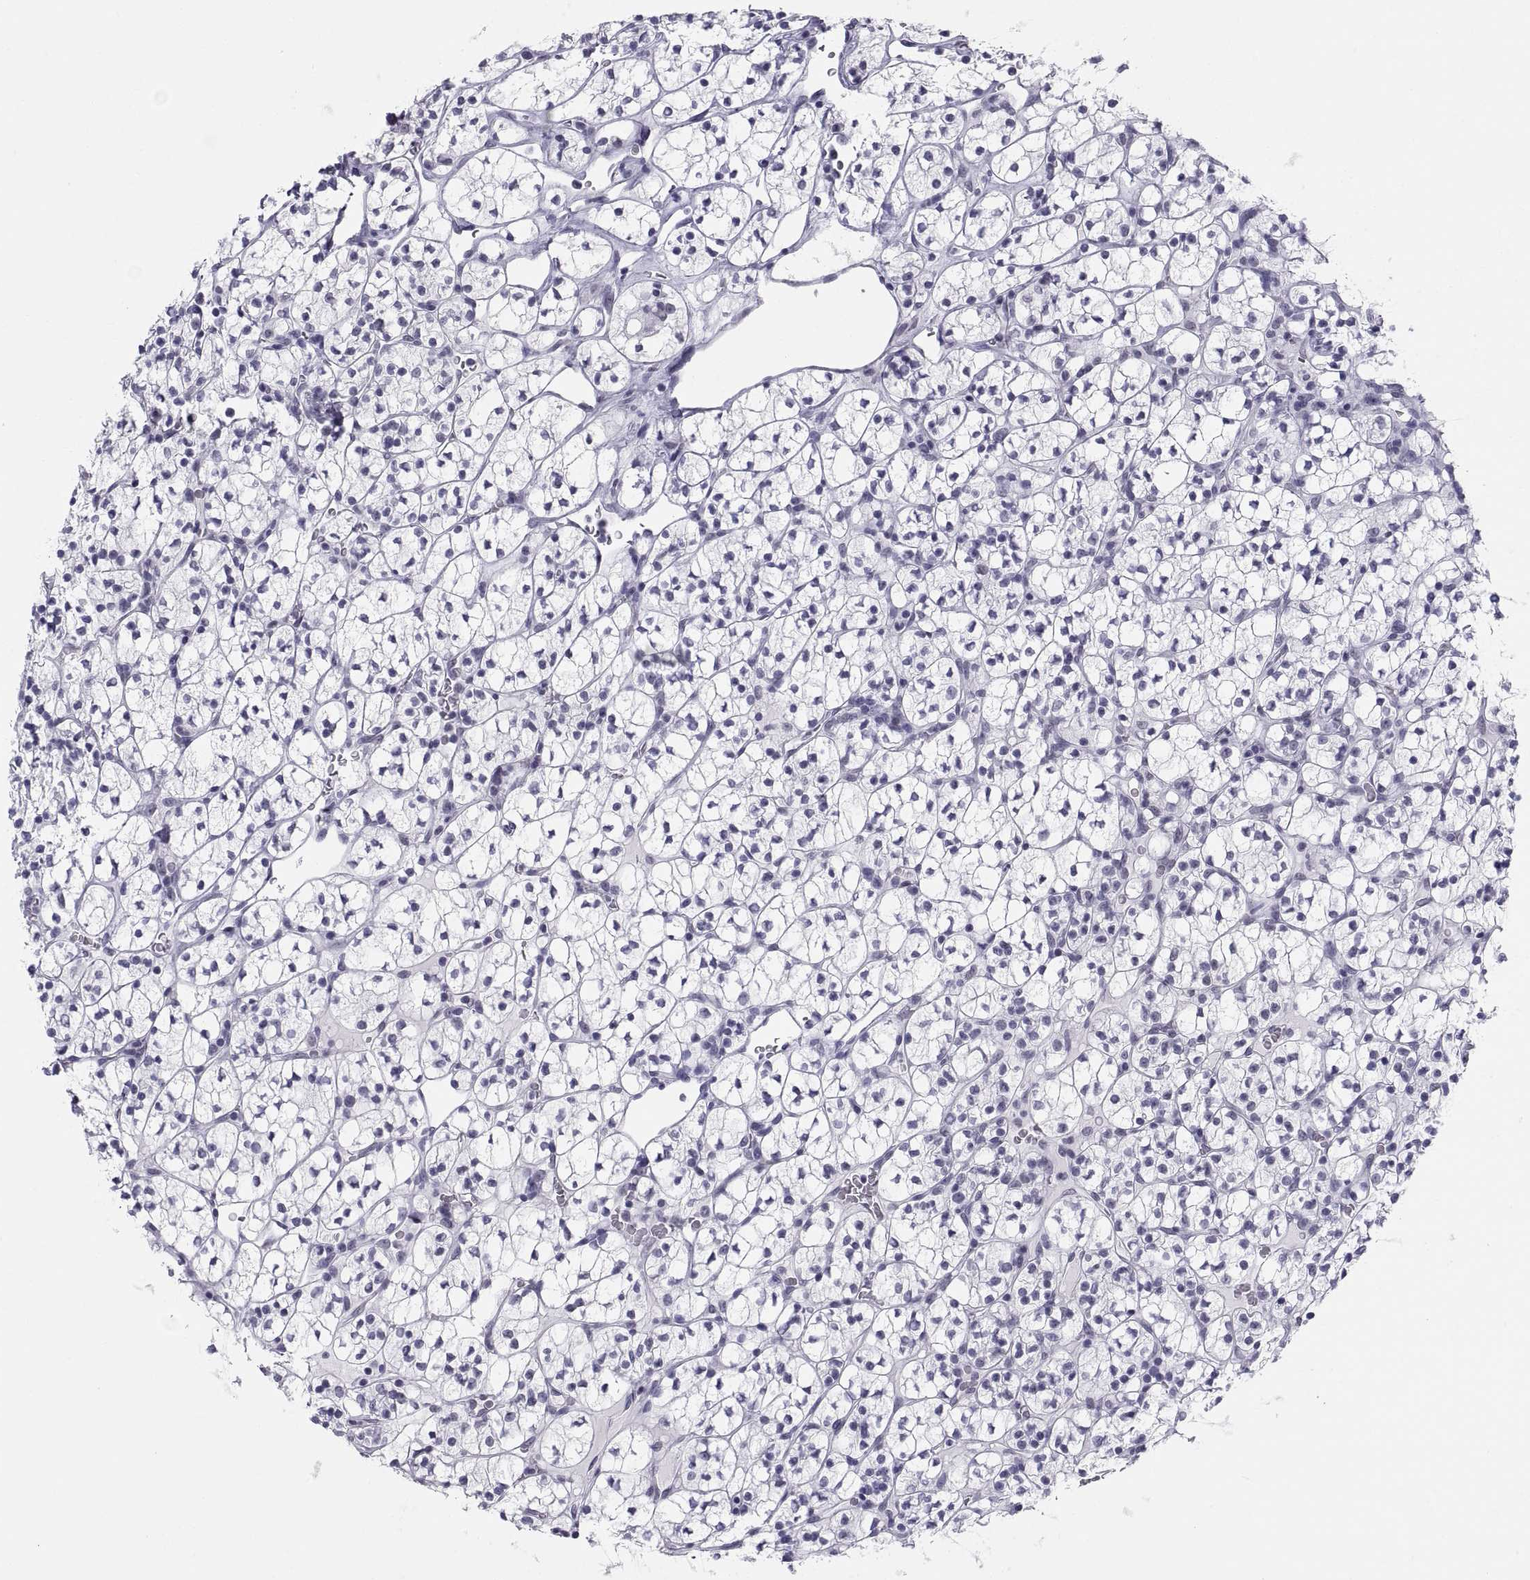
{"staining": {"intensity": "negative", "quantity": "none", "location": "none"}, "tissue": "renal cancer", "cell_type": "Tumor cells", "image_type": "cancer", "snomed": [{"axis": "morphology", "description": "Adenocarcinoma, NOS"}, {"axis": "topography", "description": "Kidney"}], "caption": "Photomicrograph shows no protein expression in tumor cells of renal adenocarcinoma tissue.", "gene": "NEUROD6", "patient": {"sex": "female", "age": 89}}